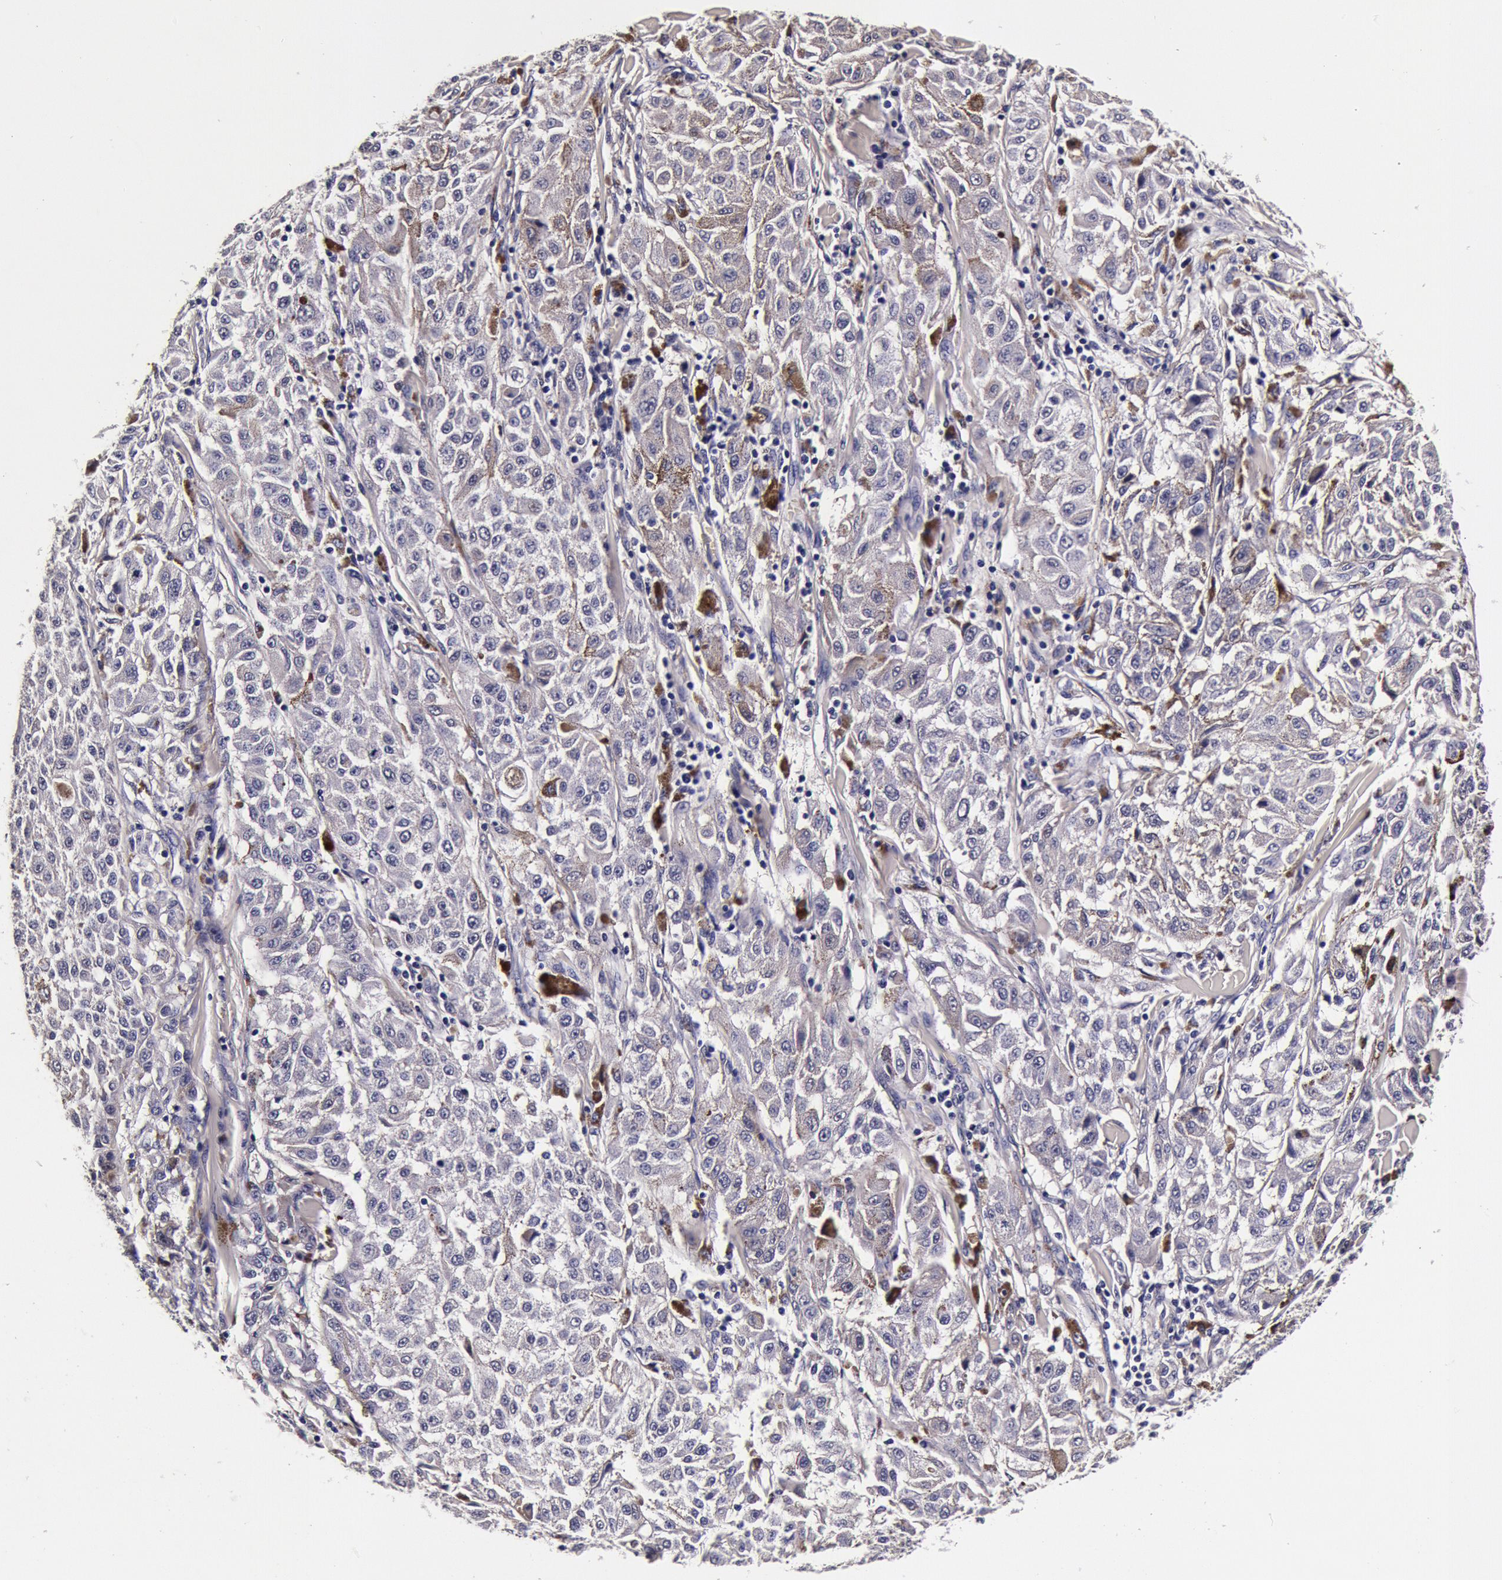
{"staining": {"intensity": "negative", "quantity": "none", "location": "none"}, "tissue": "melanoma", "cell_type": "Tumor cells", "image_type": "cancer", "snomed": [{"axis": "morphology", "description": "Malignant melanoma, NOS"}, {"axis": "topography", "description": "Skin"}], "caption": "A micrograph of malignant melanoma stained for a protein shows no brown staining in tumor cells. (DAB (3,3'-diaminobenzidine) IHC with hematoxylin counter stain).", "gene": "CCDC22", "patient": {"sex": "female", "age": 64}}